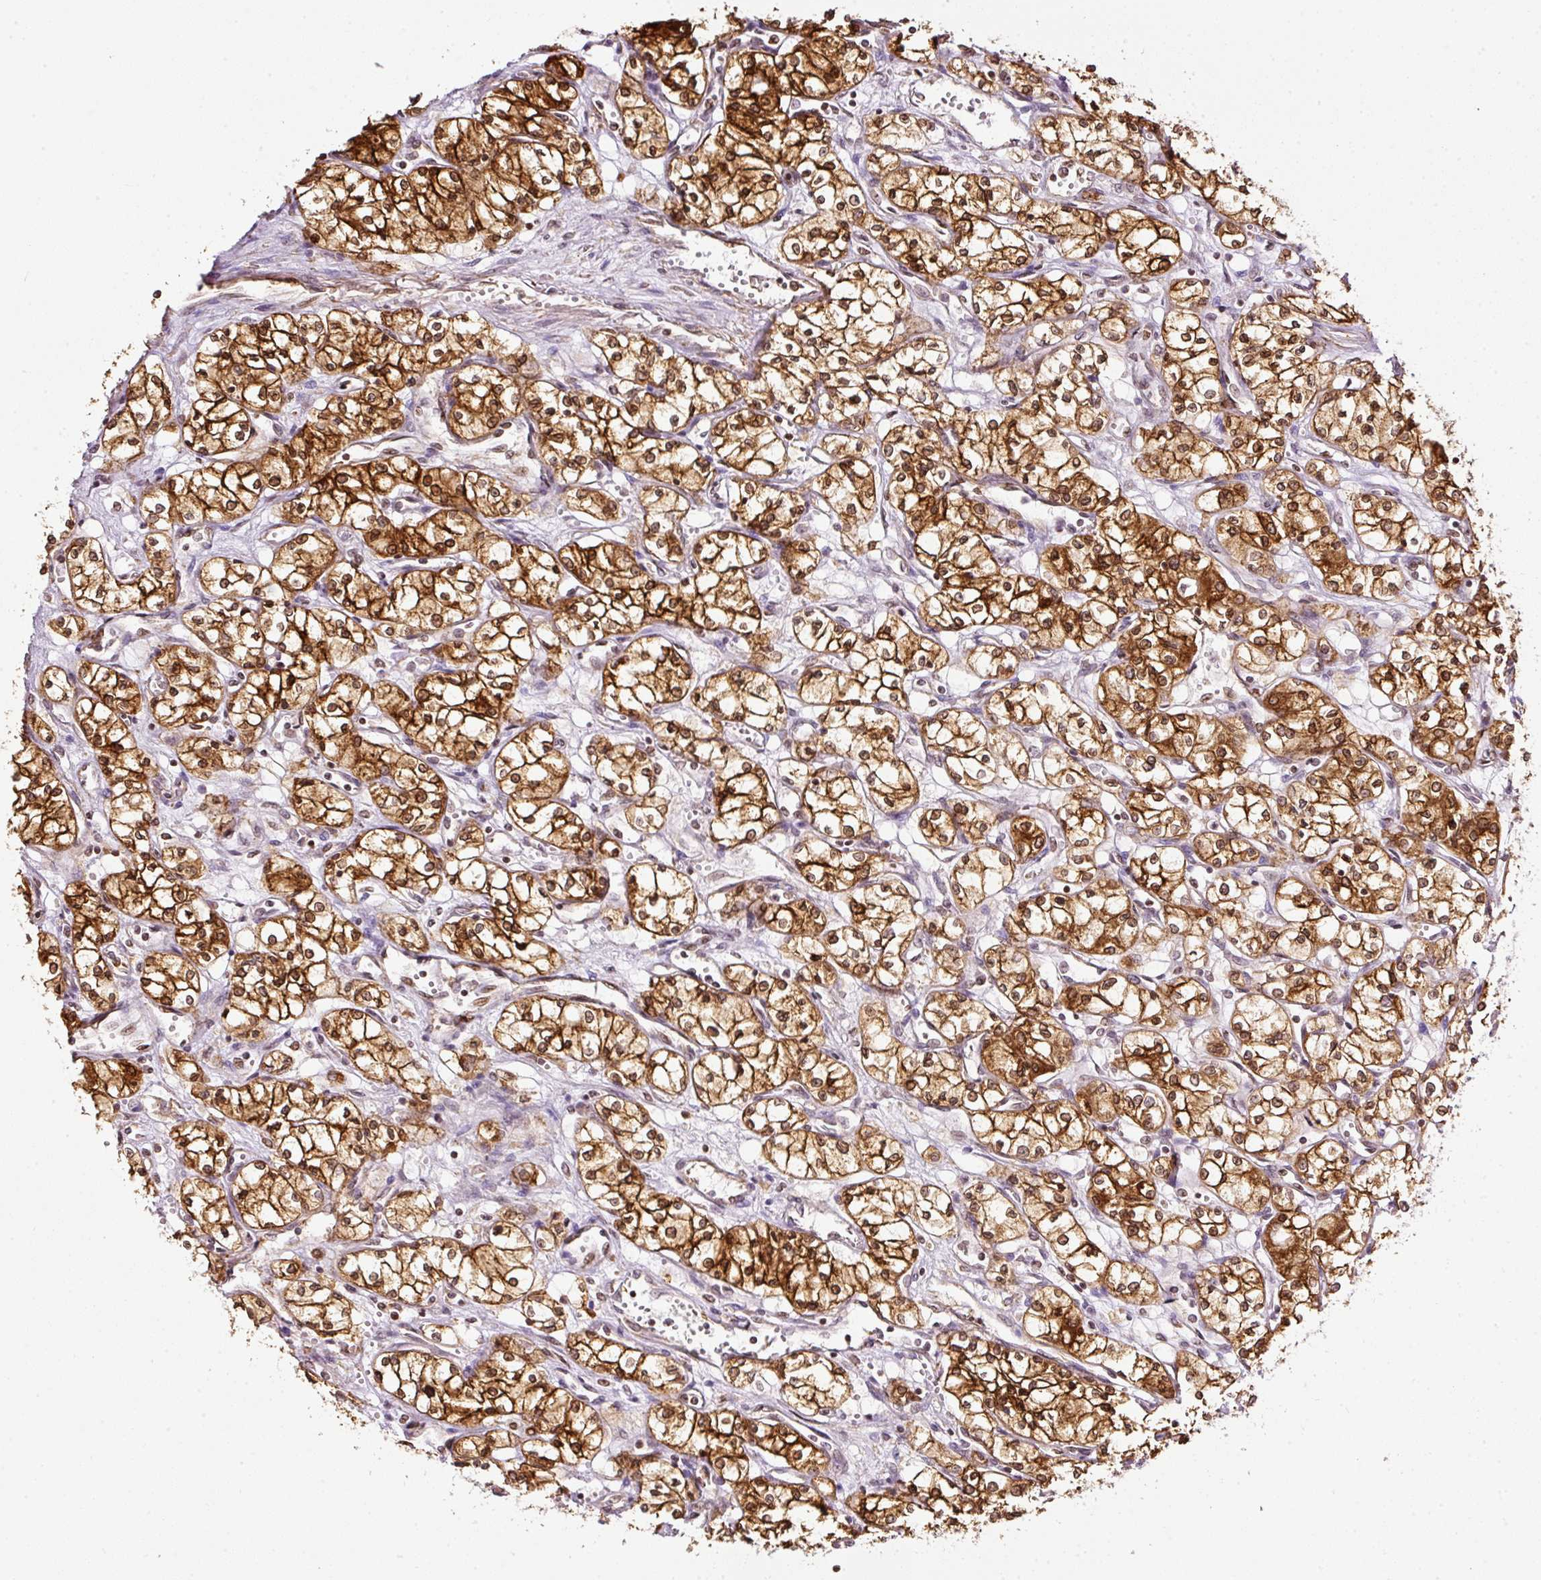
{"staining": {"intensity": "strong", "quantity": ">75%", "location": "cytoplasmic/membranous,nuclear"}, "tissue": "renal cancer", "cell_type": "Tumor cells", "image_type": "cancer", "snomed": [{"axis": "morphology", "description": "Normal tissue, NOS"}, {"axis": "morphology", "description": "Adenocarcinoma, NOS"}, {"axis": "topography", "description": "Kidney"}], "caption": "This is an image of immunohistochemistry (IHC) staining of renal cancer (adenocarcinoma), which shows strong expression in the cytoplasmic/membranous and nuclear of tumor cells.", "gene": "SCNM1", "patient": {"sex": "male", "age": 59}}